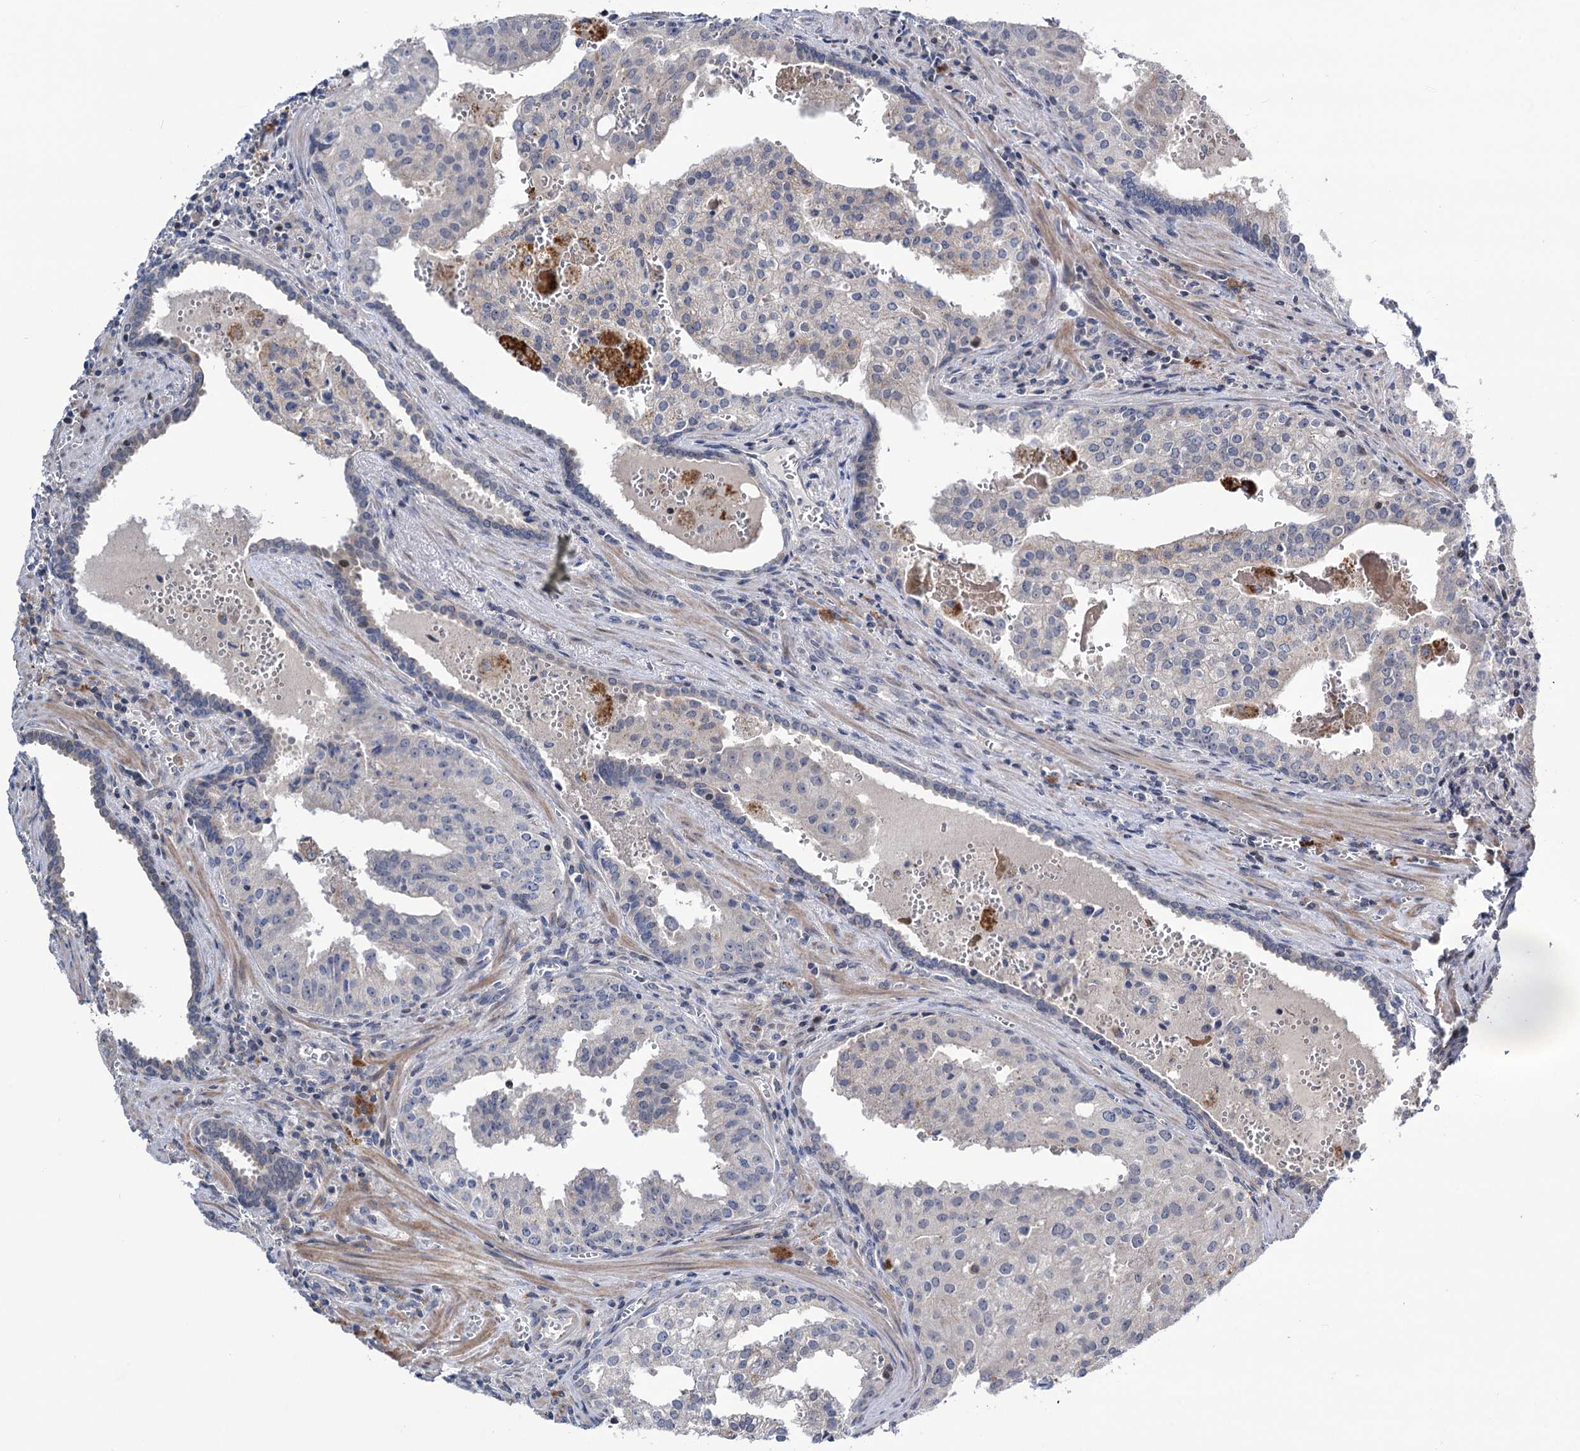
{"staining": {"intensity": "negative", "quantity": "none", "location": "none"}, "tissue": "prostate cancer", "cell_type": "Tumor cells", "image_type": "cancer", "snomed": [{"axis": "morphology", "description": "Adenocarcinoma, High grade"}, {"axis": "topography", "description": "Prostate"}], "caption": "DAB (3,3'-diaminobenzidine) immunohistochemical staining of prostate high-grade adenocarcinoma demonstrates no significant expression in tumor cells.", "gene": "UBR1", "patient": {"sex": "male", "age": 68}}